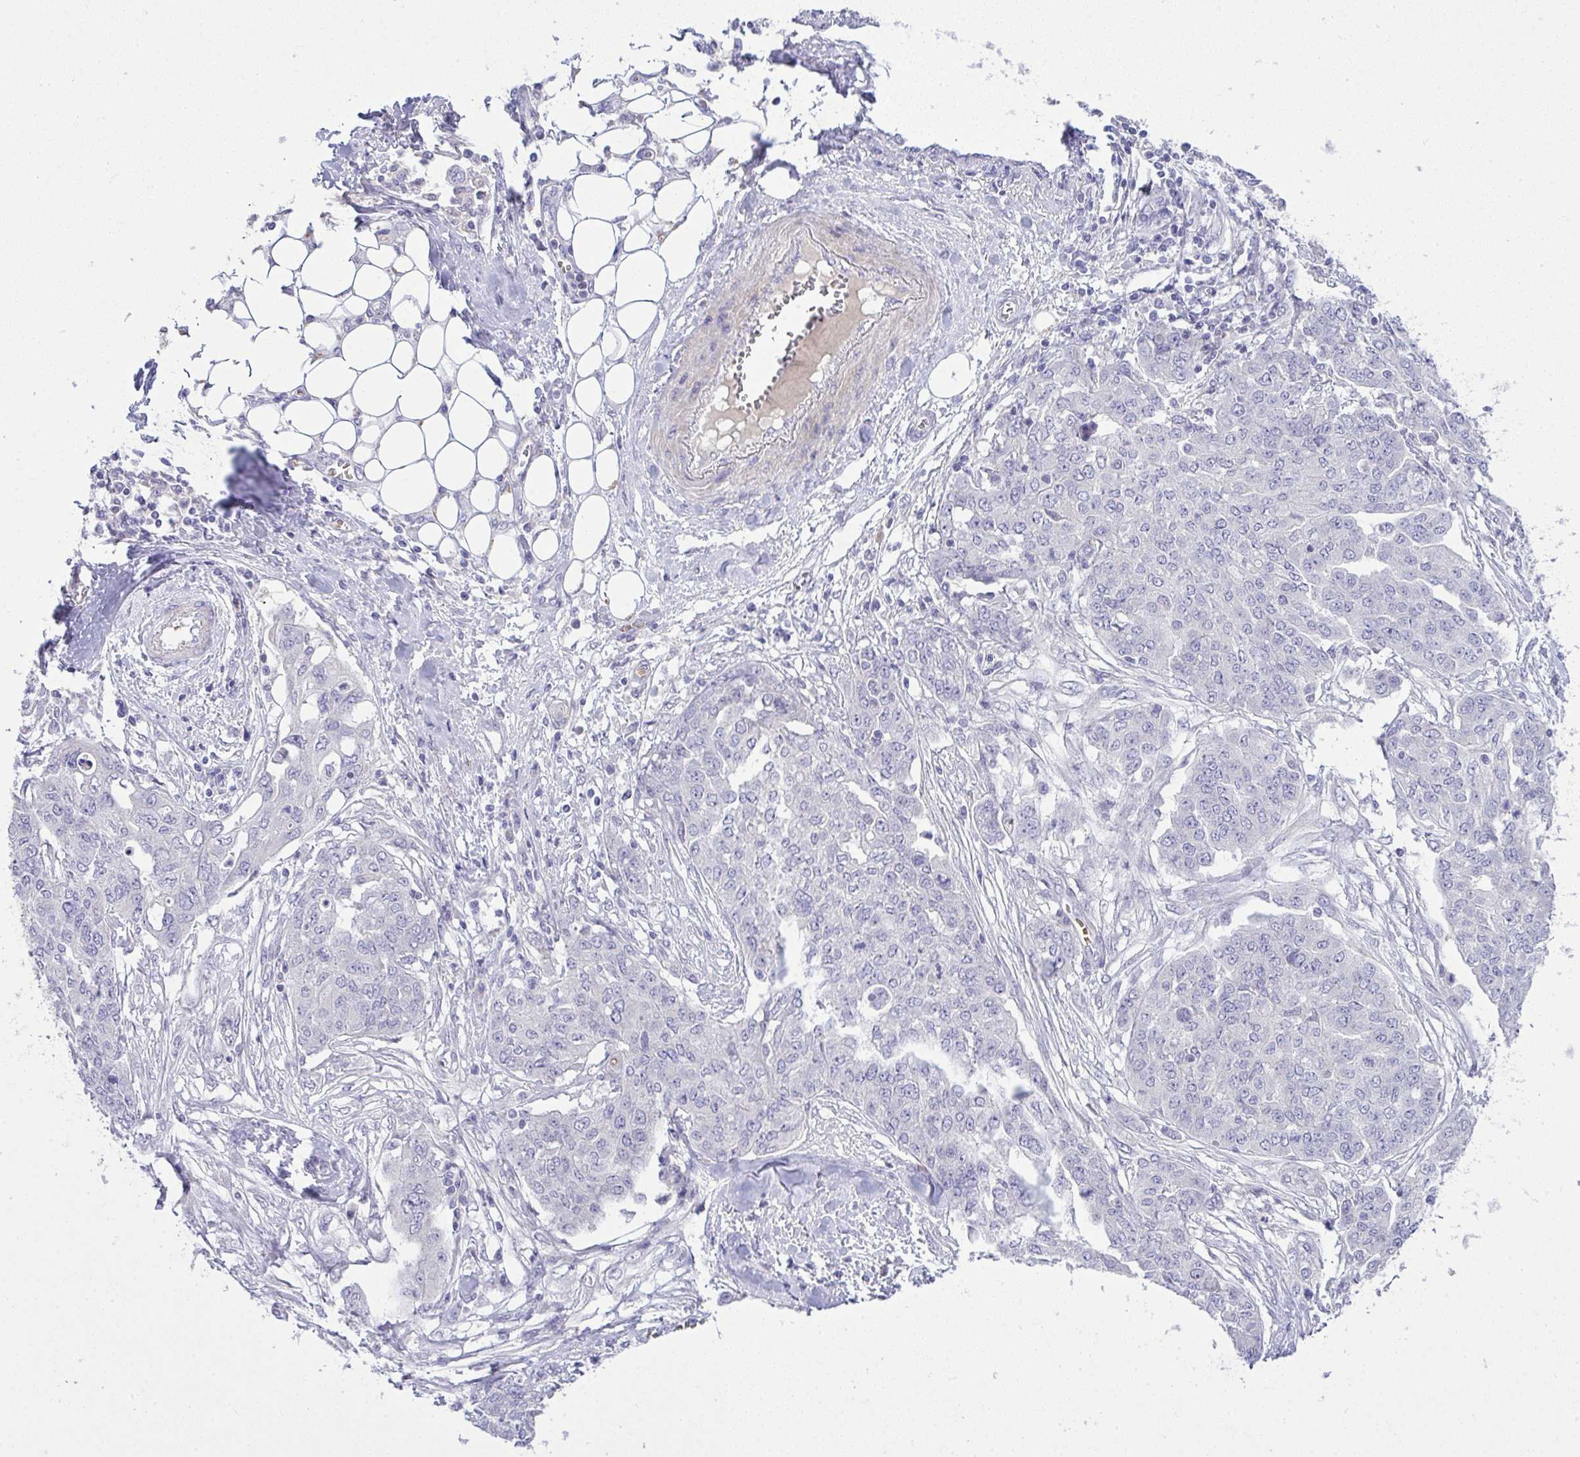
{"staining": {"intensity": "negative", "quantity": "none", "location": "none"}, "tissue": "ovarian cancer", "cell_type": "Tumor cells", "image_type": "cancer", "snomed": [{"axis": "morphology", "description": "Cystadenocarcinoma, serous, NOS"}, {"axis": "topography", "description": "Soft tissue"}, {"axis": "topography", "description": "Ovary"}], "caption": "Human serous cystadenocarcinoma (ovarian) stained for a protein using immunohistochemistry shows no staining in tumor cells.", "gene": "SPTB", "patient": {"sex": "female", "age": 57}}